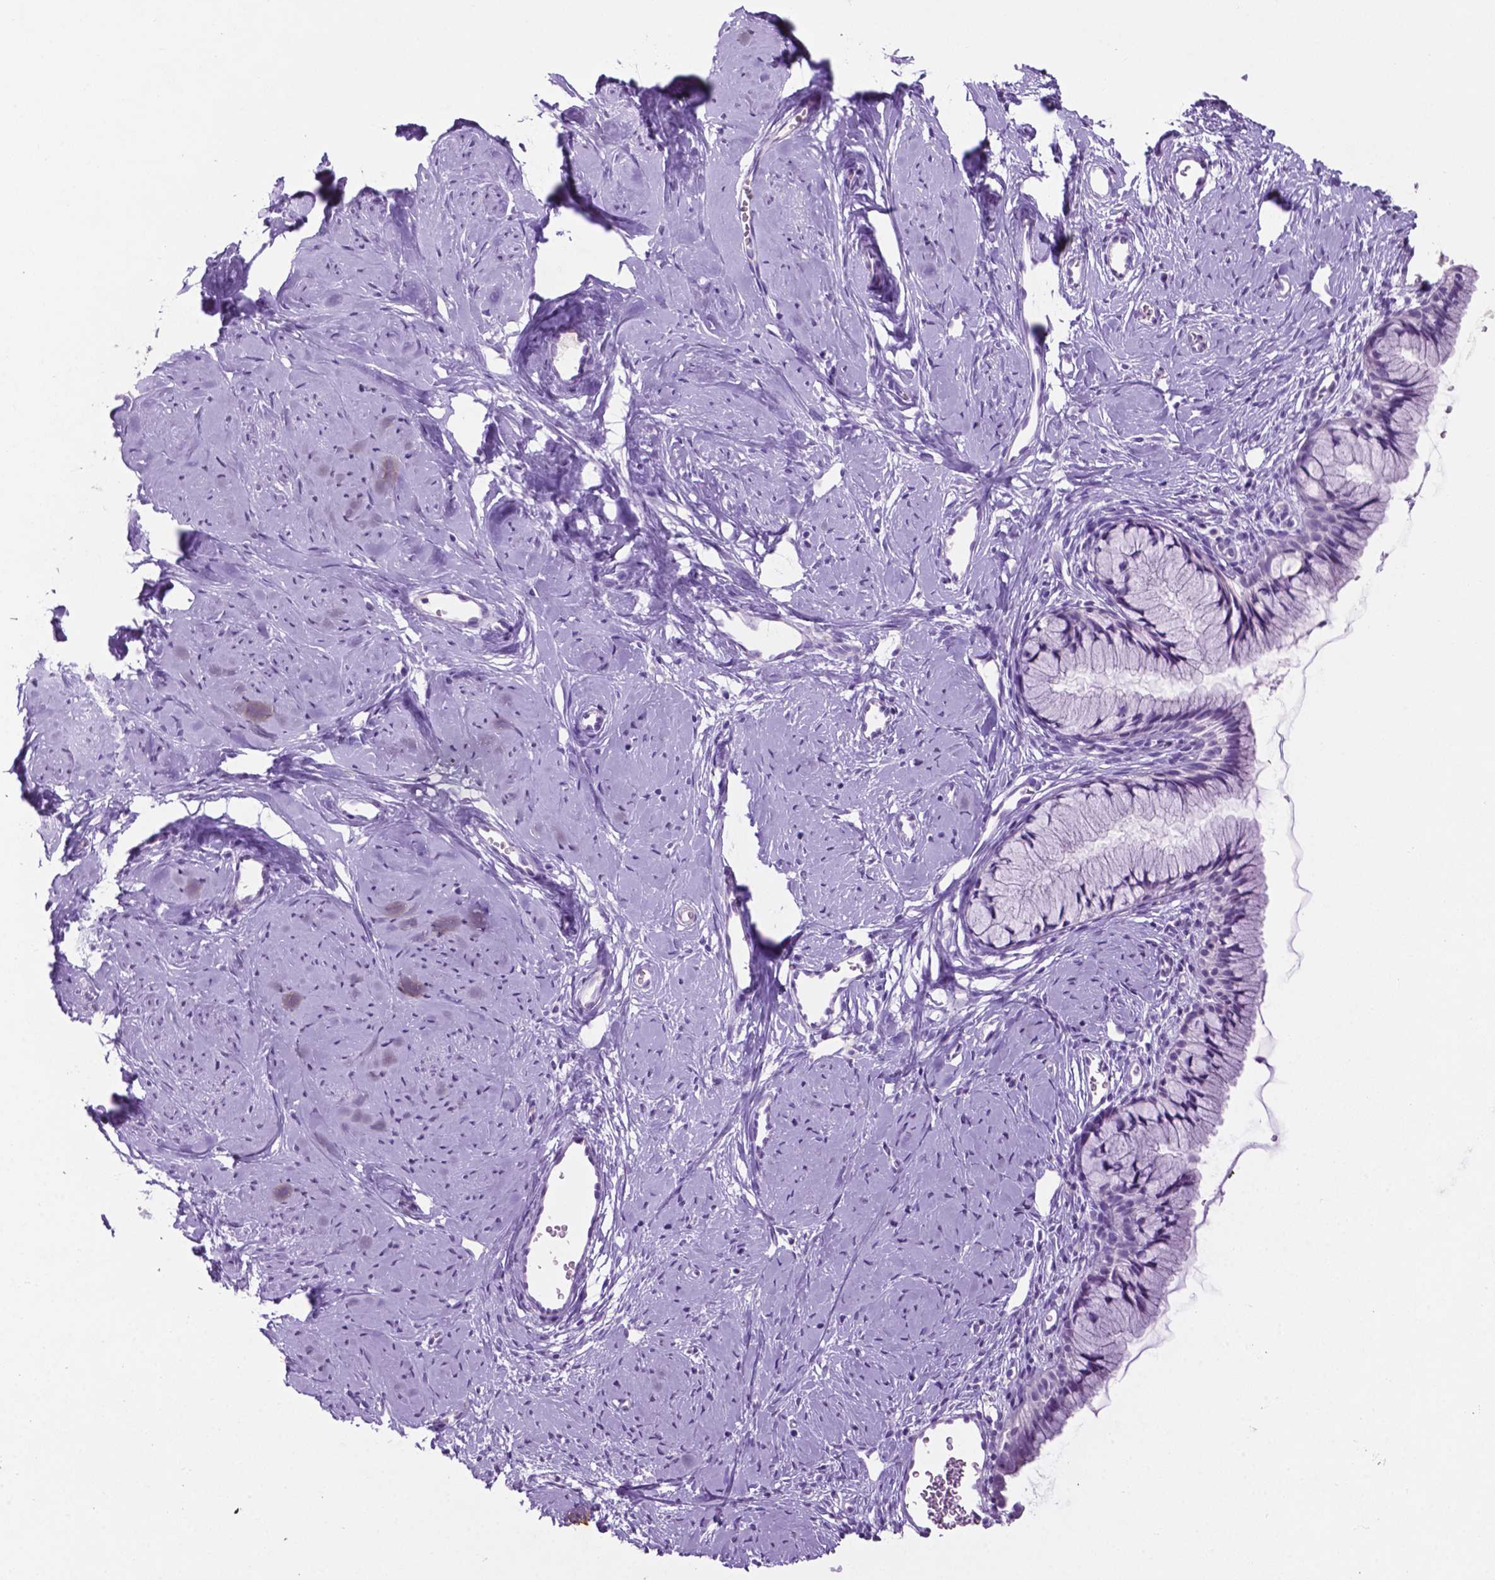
{"staining": {"intensity": "negative", "quantity": "none", "location": "none"}, "tissue": "cervix", "cell_type": "Glandular cells", "image_type": "normal", "snomed": [{"axis": "morphology", "description": "Normal tissue, NOS"}, {"axis": "topography", "description": "Cervix"}], "caption": "IHC image of unremarkable cervix: human cervix stained with DAB shows no significant protein staining in glandular cells.", "gene": "PHGR1", "patient": {"sex": "female", "age": 40}}